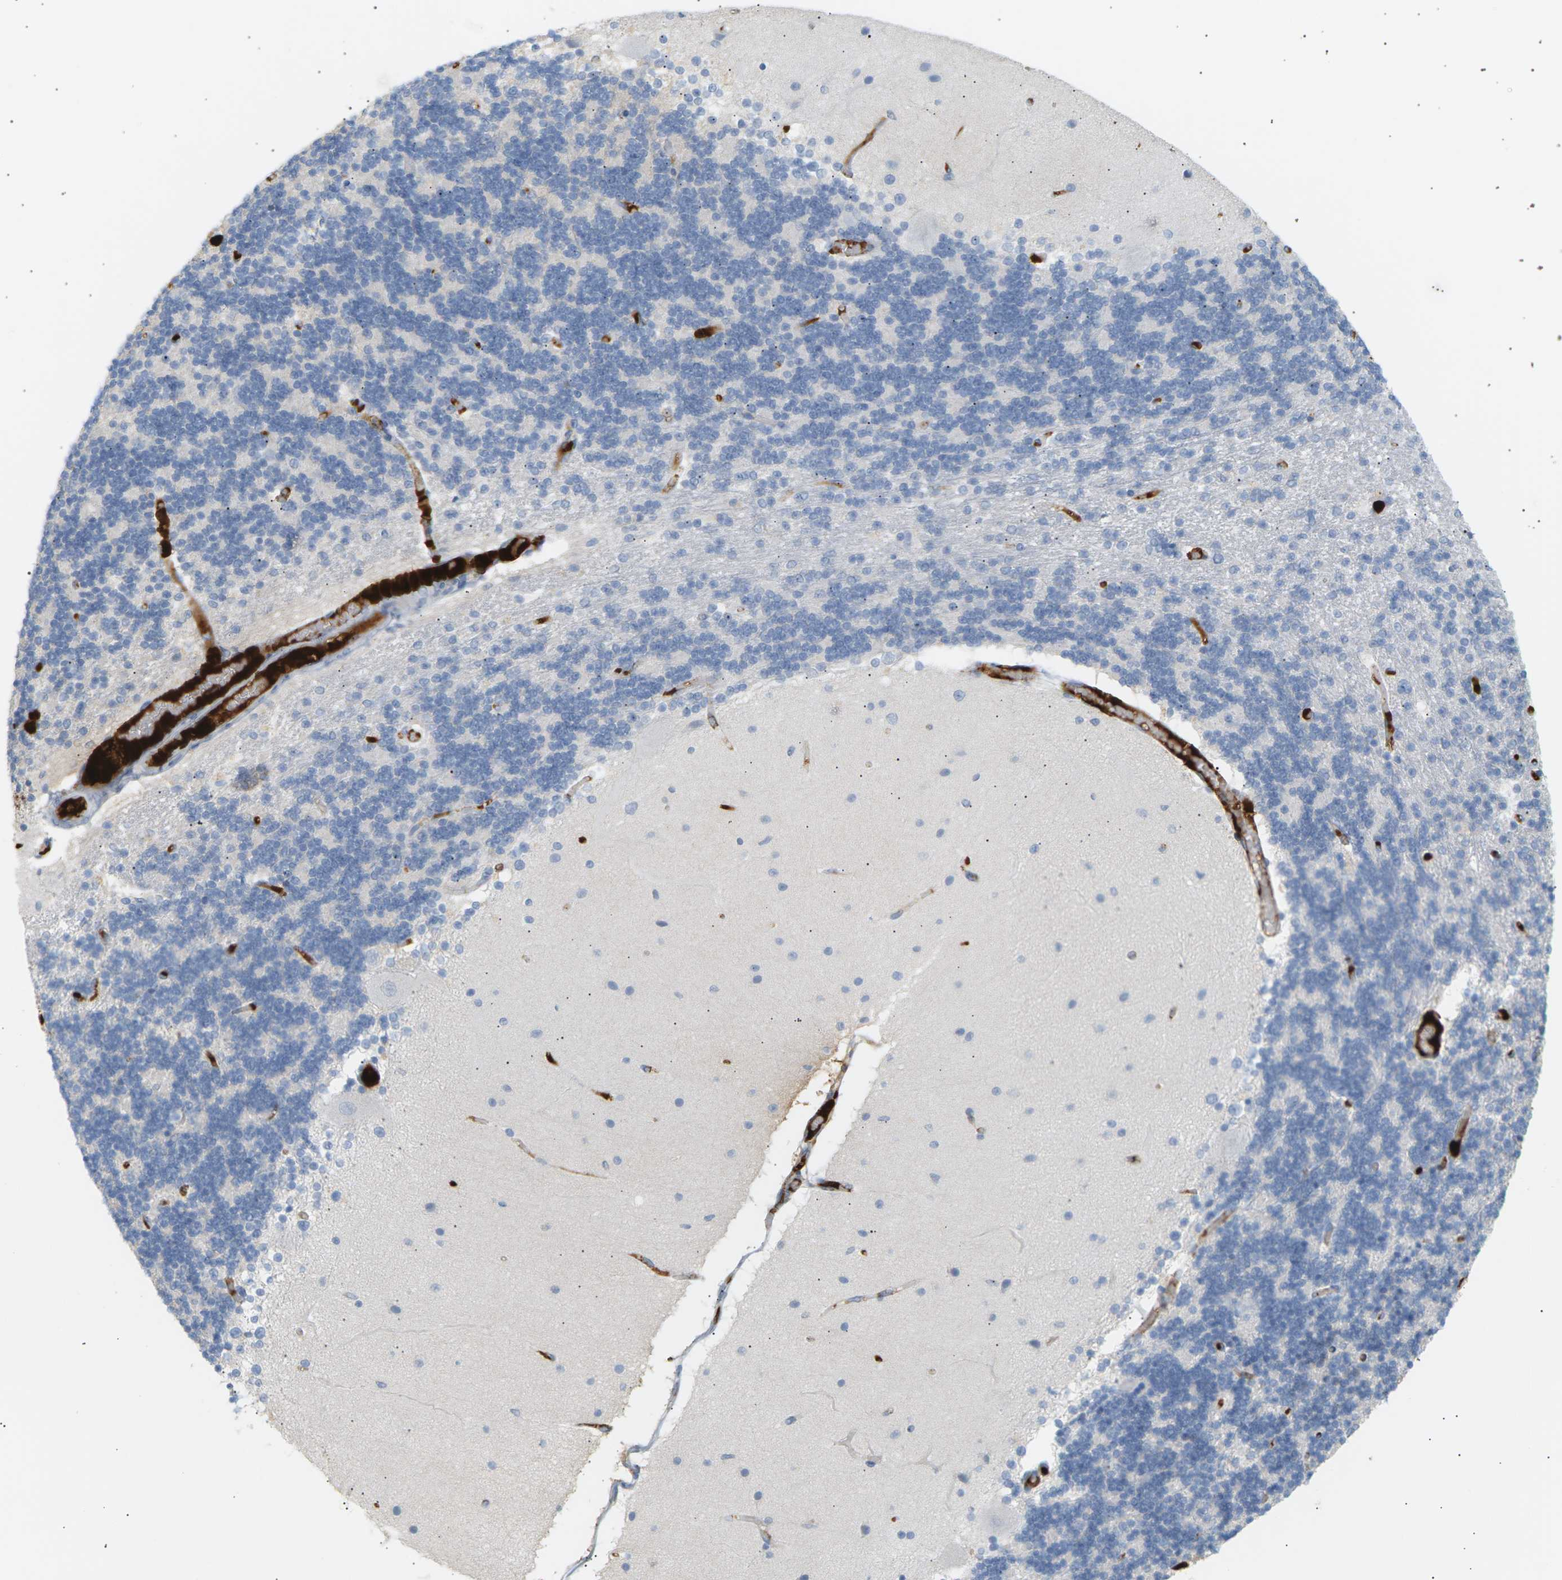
{"staining": {"intensity": "negative", "quantity": "none", "location": "none"}, "tissue": "cerebellum", "cell_type": "Cells in granular layer", "image_type": "normal", "snomed": [{"axis": "morphology", "description": "Normal tissue, NOS"}, {"axis": "topography", "description": "Cerebellum"}], "caption": "Cerebellum stained for a protein using immunohistochemistry displays no expression cells in granular layer.", "gene": "IGLC3", "patient": {"sex": "female", "age": 54}}